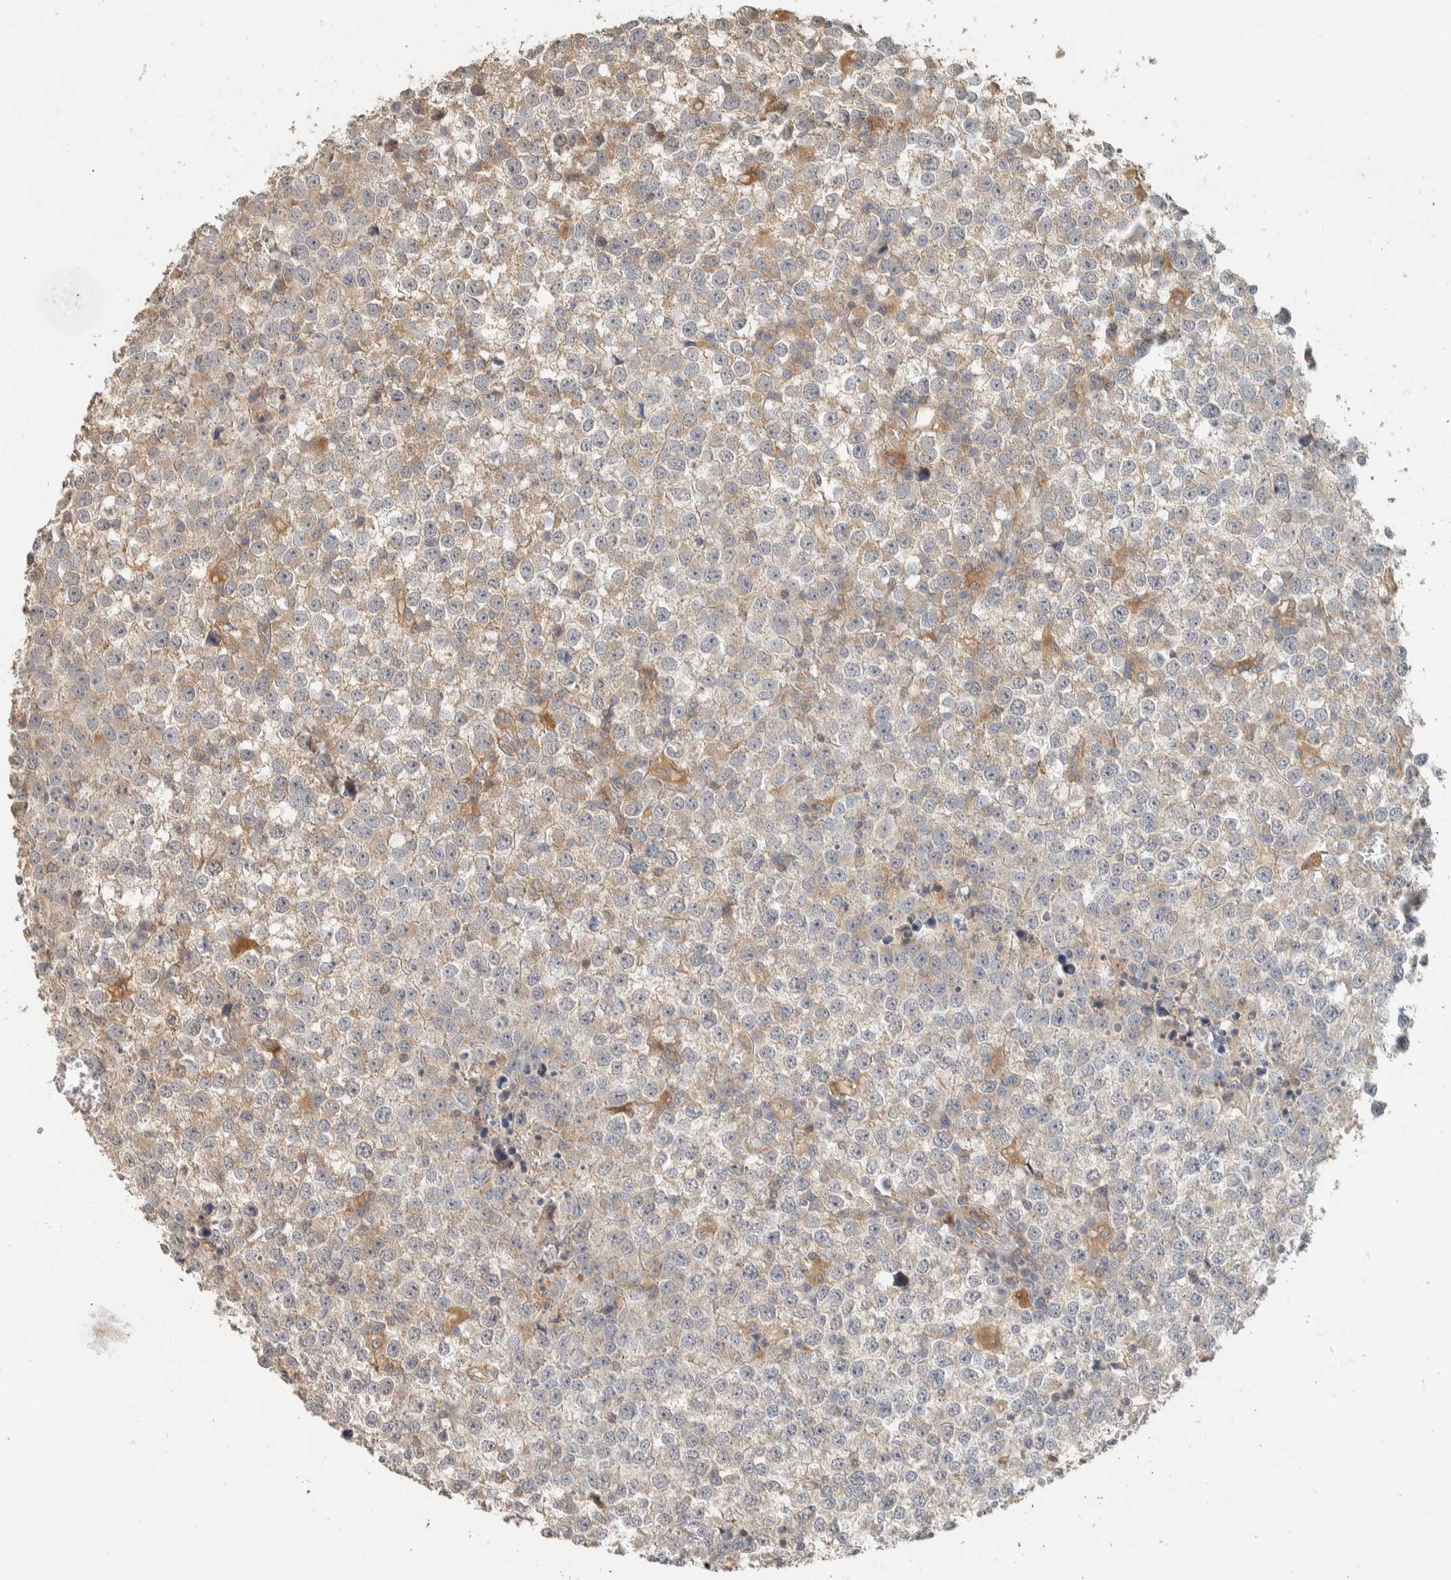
{"staining": {"intensity": "weak", "quantity": "25%-75%", "location": "cytoplasmic/membranous"}, "tissue": "testis cancer", "cell_type": "Tumor cells", "image_type": "cancer", "snomed": [{"axis": "morphology", "description": "Seminoma, NOS"}, {"axis": "topography", "description": "Testis"}], "caption": "Immunohistochemistry (IHC) (DAB) staining of human seminoma (testis) shows weak cytoplasmic/membranous protein positivity in approximately 25%-75% of tumor cells.", "gene": "PDE7B", "patient": {"sex": "male", "age": 65}}